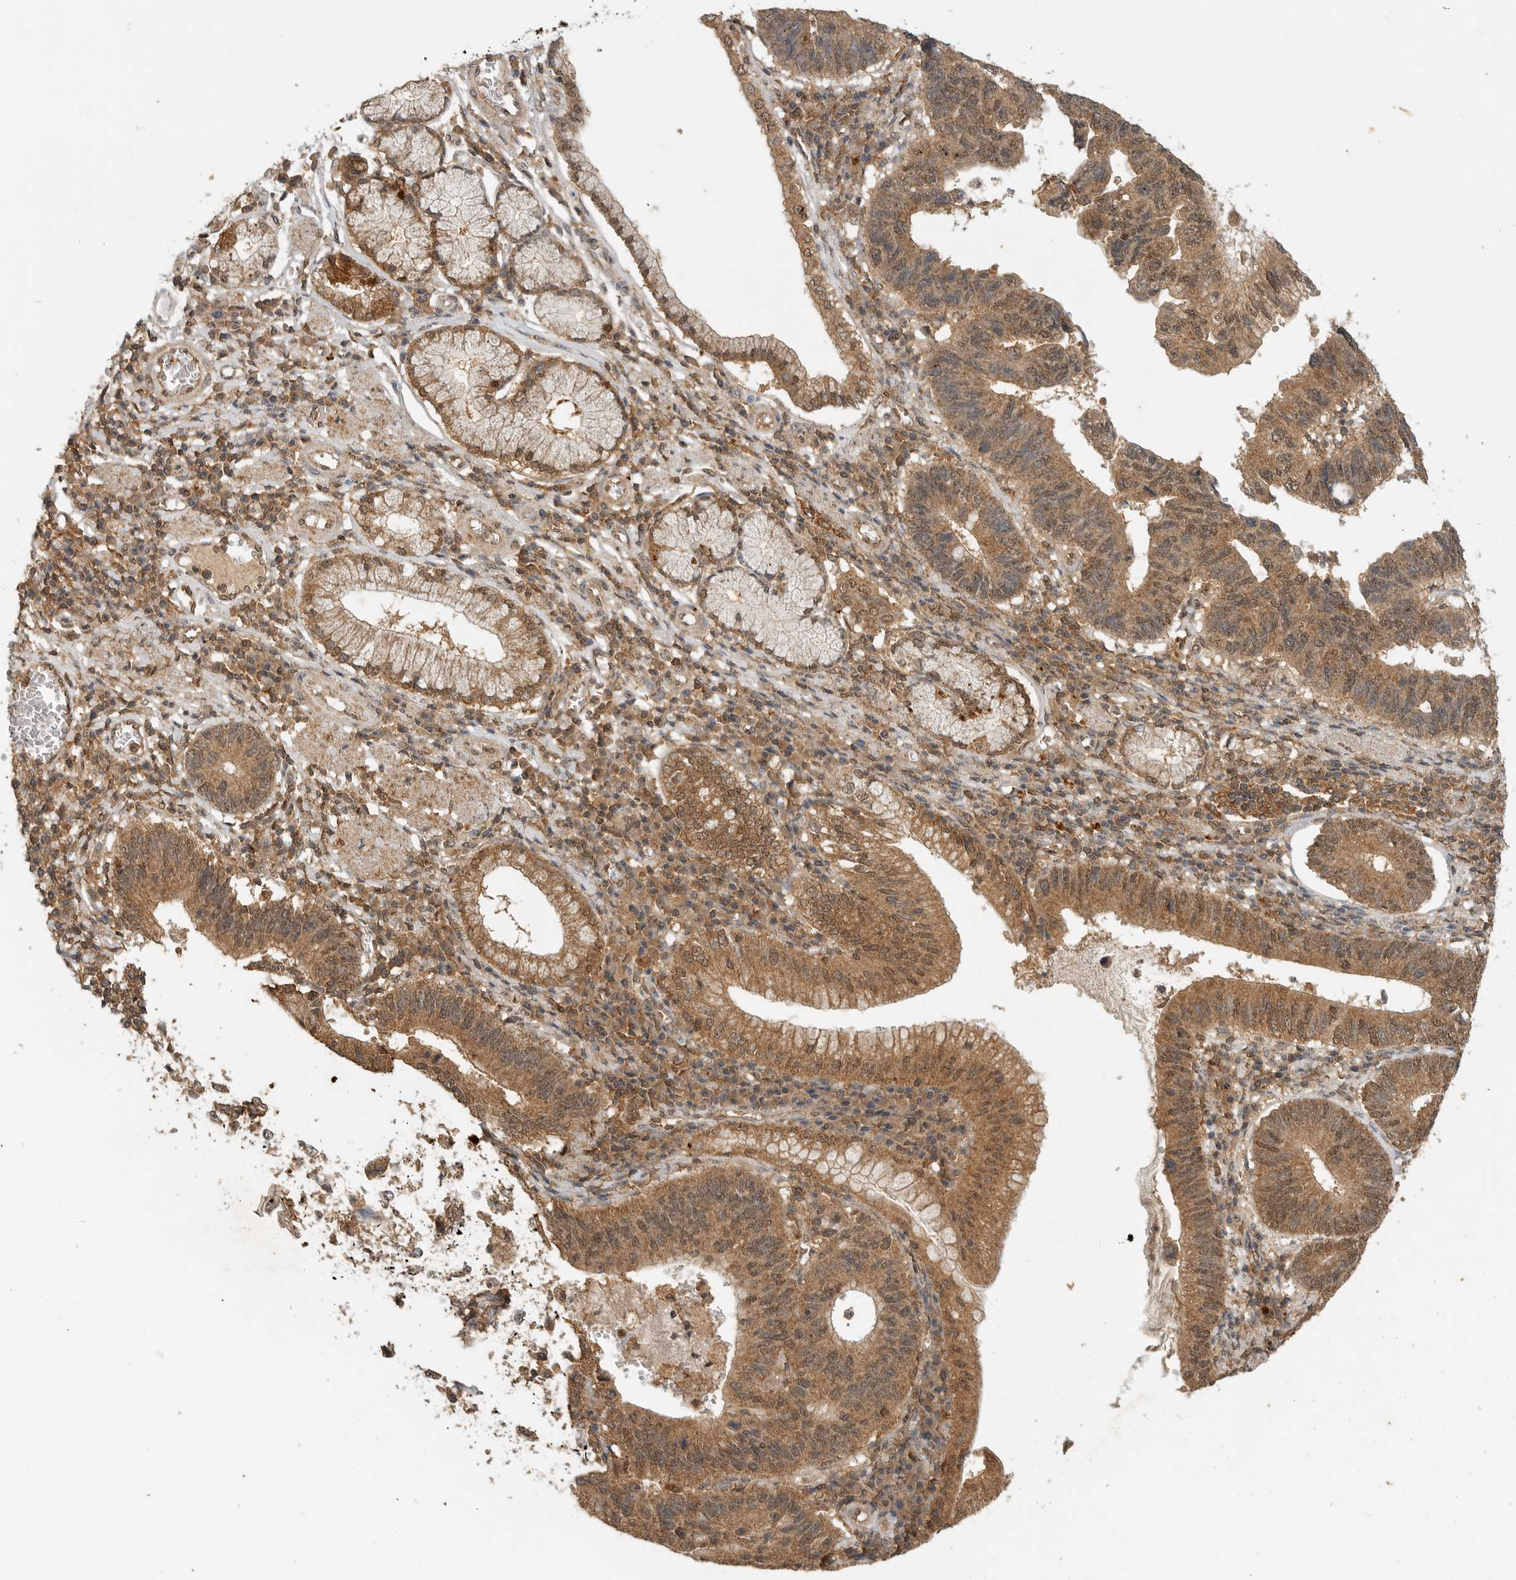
{"staining": {"intensity": "moderate", "quantity": ">75%", "location": "cytoplasmic/membranous"}, "tissue": "stomach cancer", "cell_type": "Tumor cells", "image_type": "cancer", "snomed": [{"axis": "morphology", "description": "Adenocarcinoma, NOS"}, {"axis": "topography", "description": "Stomach"}], "caption": "There is medium levels of moderate cytoplasmic/membranous positivity in tumor cells of stomach cancer, as demonstrated by immunohistochemical staining (brown color).", "gene": "ICOSLG", "patient": {"sex": "male", "age": 59}}